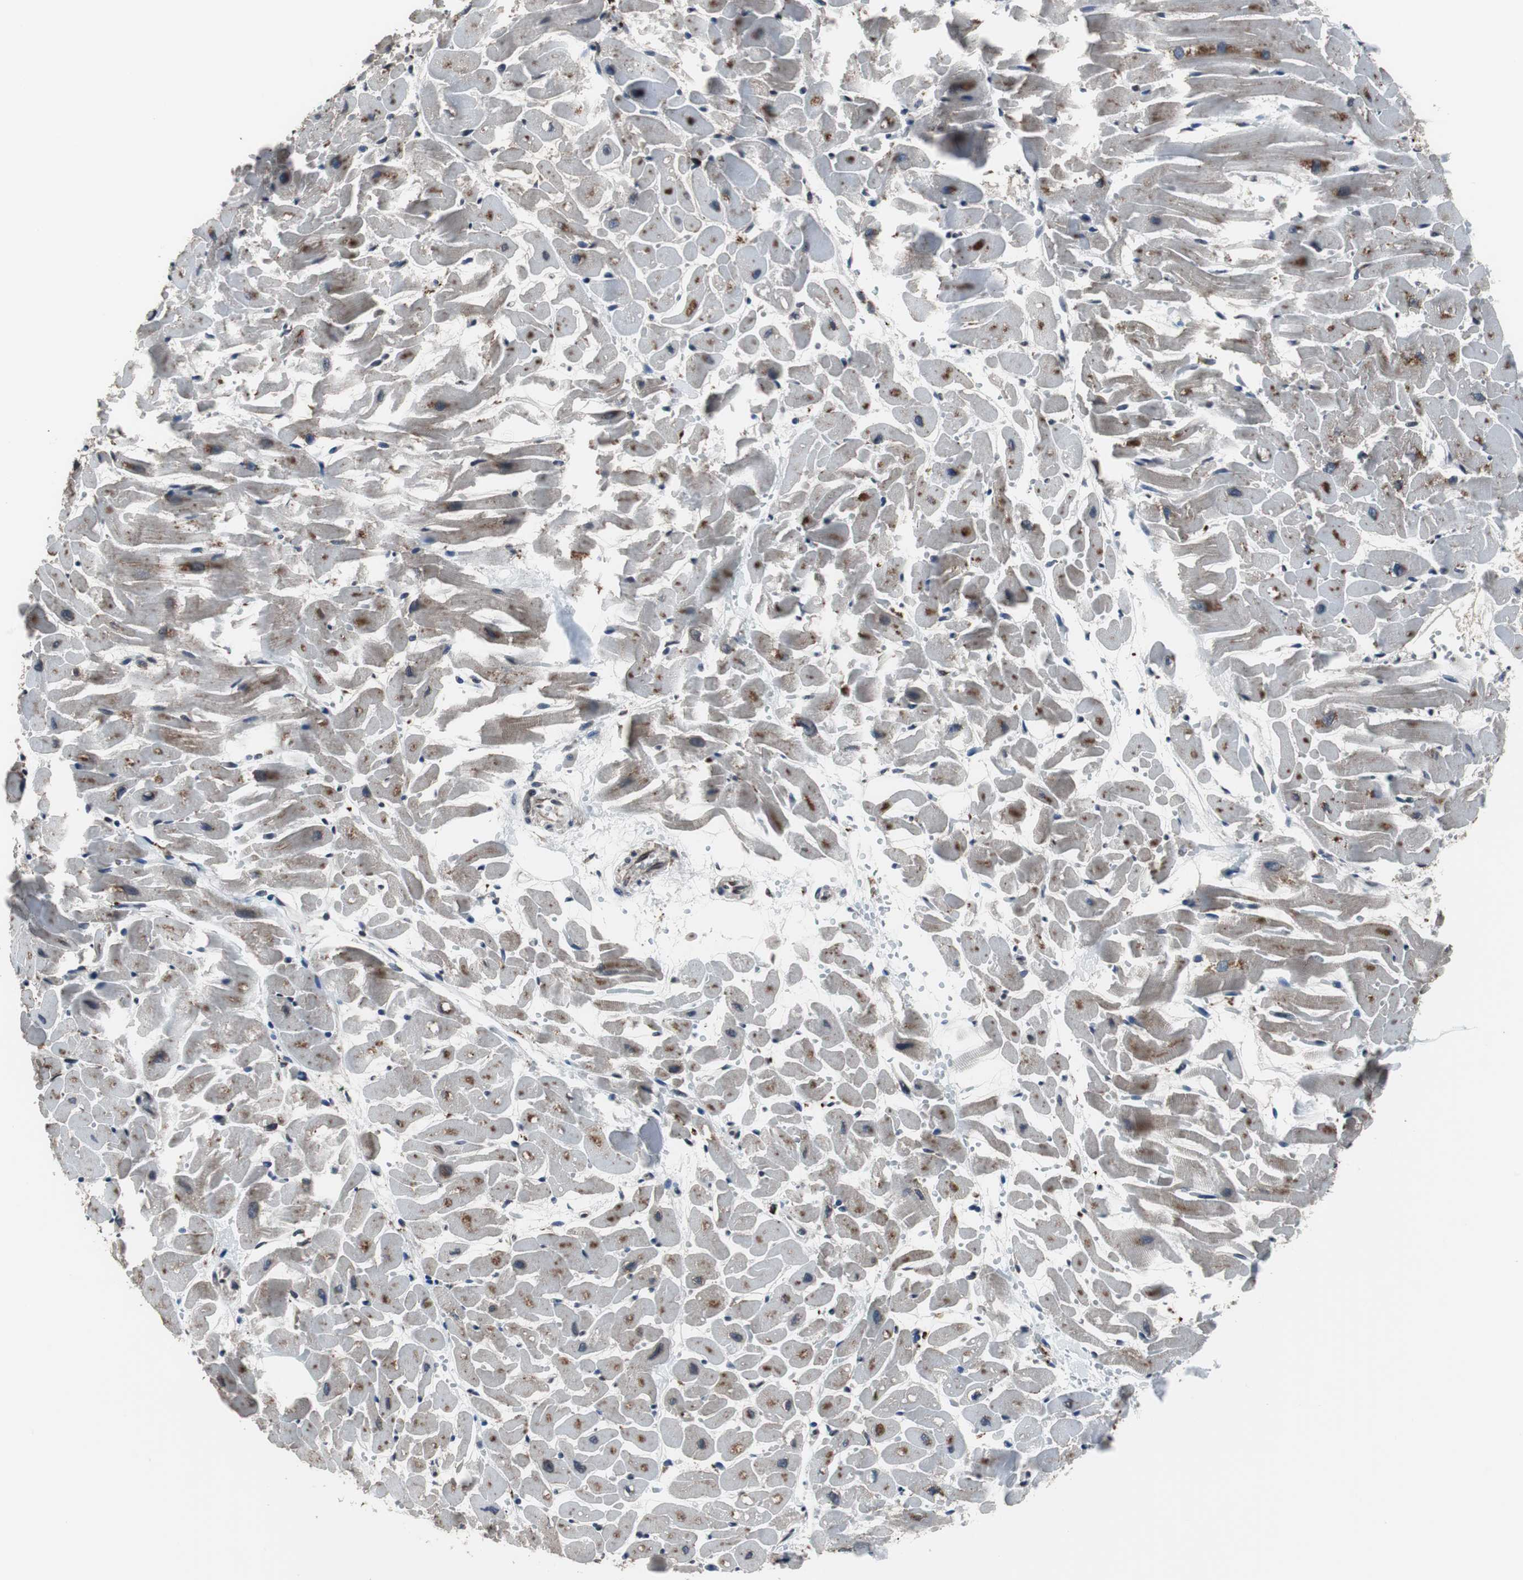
{"staining": {"intensity": "moderate", "quantity": ">75%", "location": "cytoplasmic/membranous"}, "tissue": "heart muscle", "cell_type": "Cardiomyocytes", "image_type": "normal", "snomed": [{"axis": "morphology", "description": "Normal tissue, NOS"}, {"axis": "topography", "description": "Heart"}], "caption": "Moderate cytoplasmic/membranous positivity is identified in approximately >75% of cardiomyocytes in normal heart muscle.", "gene": "USP10", "patient": {"sex": "female", "age": 19}}